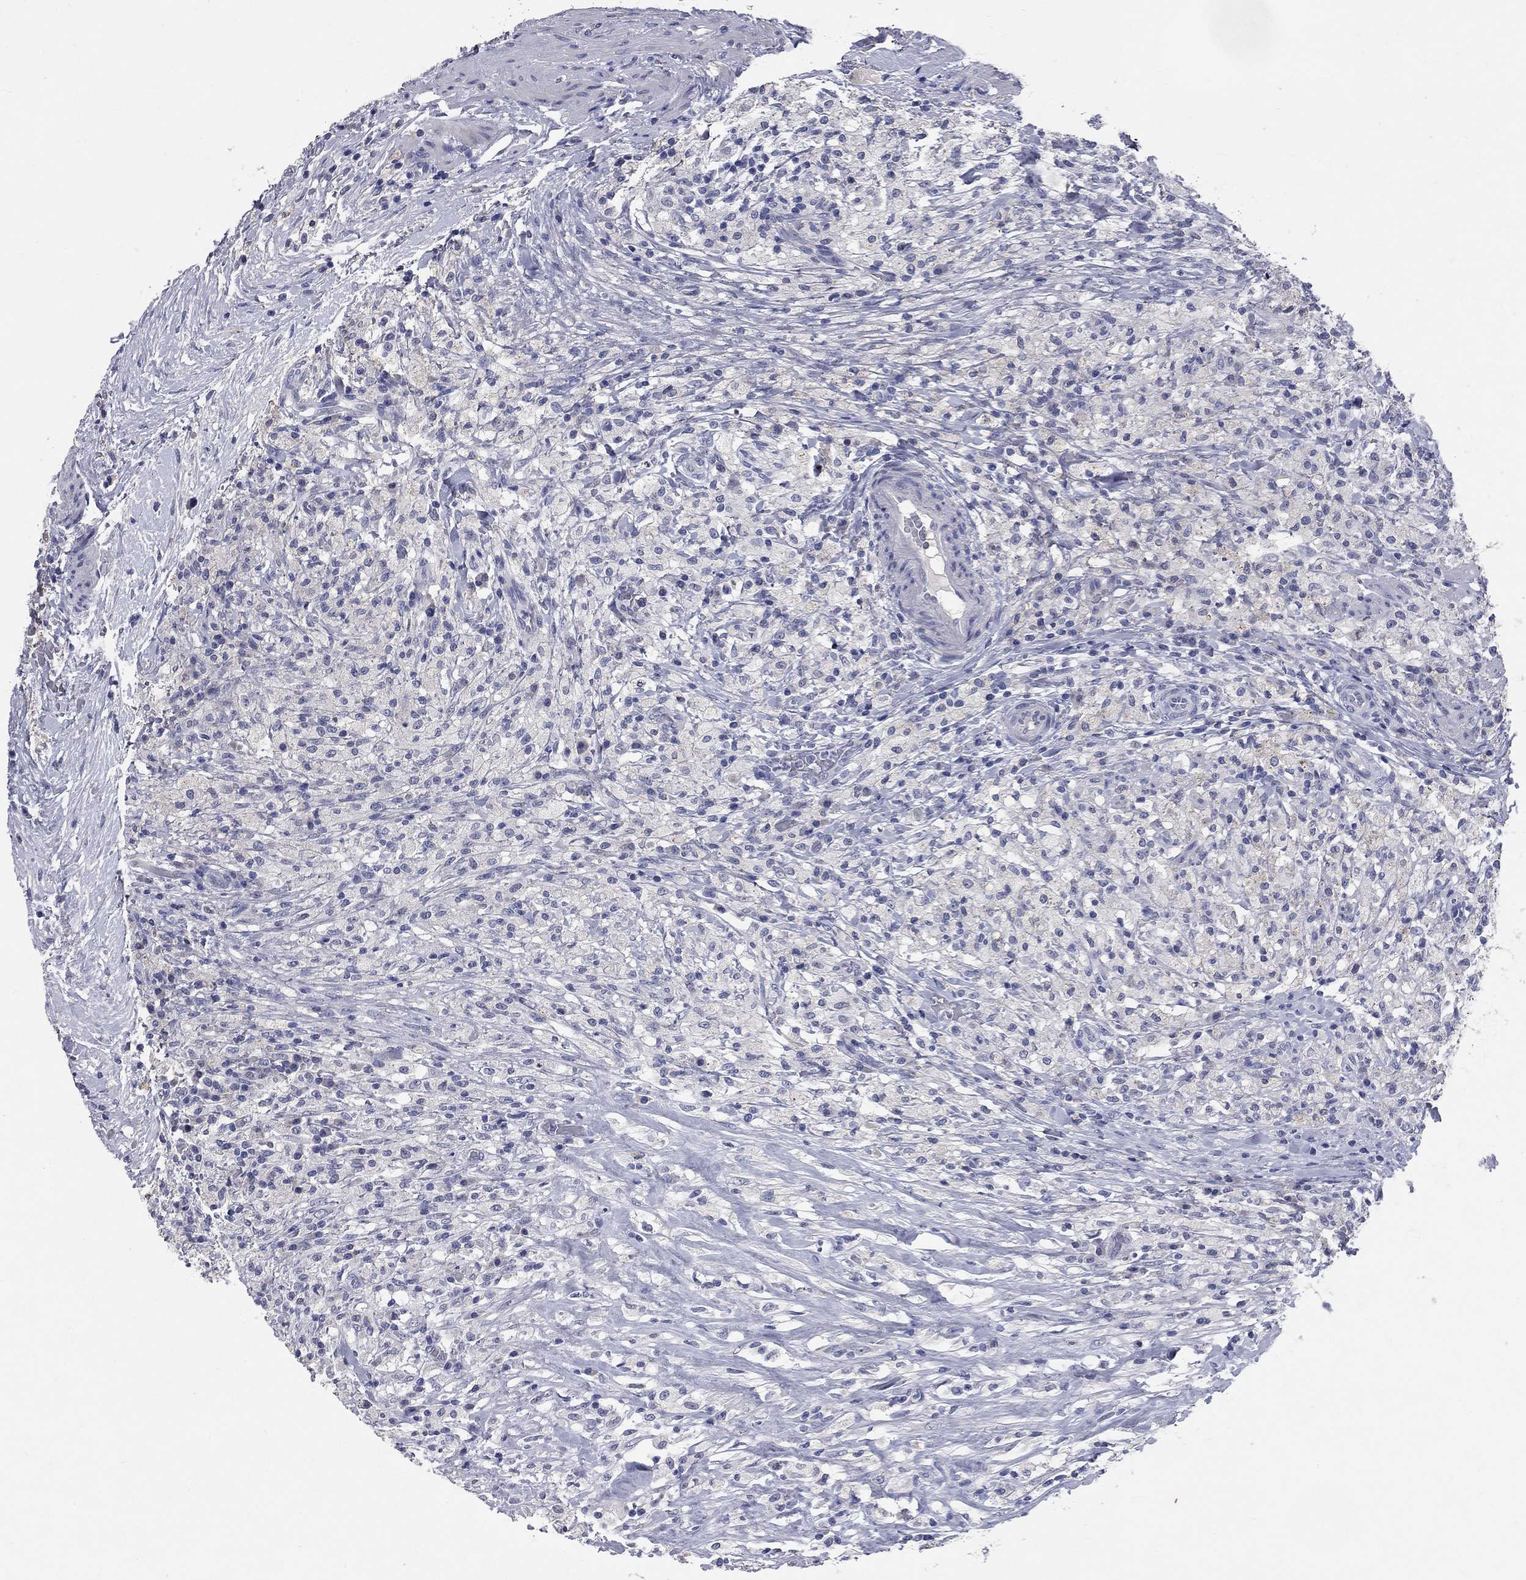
{"staining": {"intensity": "negative", "quantity": "none", "location": "none"}, "tissue": "testis cancer", "cell_type": "Tumor cells", "image_type": "cancer", "snomed": [{"axis": "morphology", "description": "Necrosis, NOS"}, {"axis": "morphology", "description": "Carcinoma, Embryonal, NOS"}, {"axis": "topography", "description": "Testis"}], "caption": "High magnification brightfield microscopy of embryonal carcinoma (testis) stained with DAB (3,3'-diaminobenzidine) (brown) and counterstained with hematoxylin (blue): tumor cells show no significant expression. Brightfield microscopy of immunohistochemistry stained with DAB (brown) and hematoxylin (blue), captured at high magnification.", "gene": "SYT12", "patient": {"sex": "male", "age": 19}}